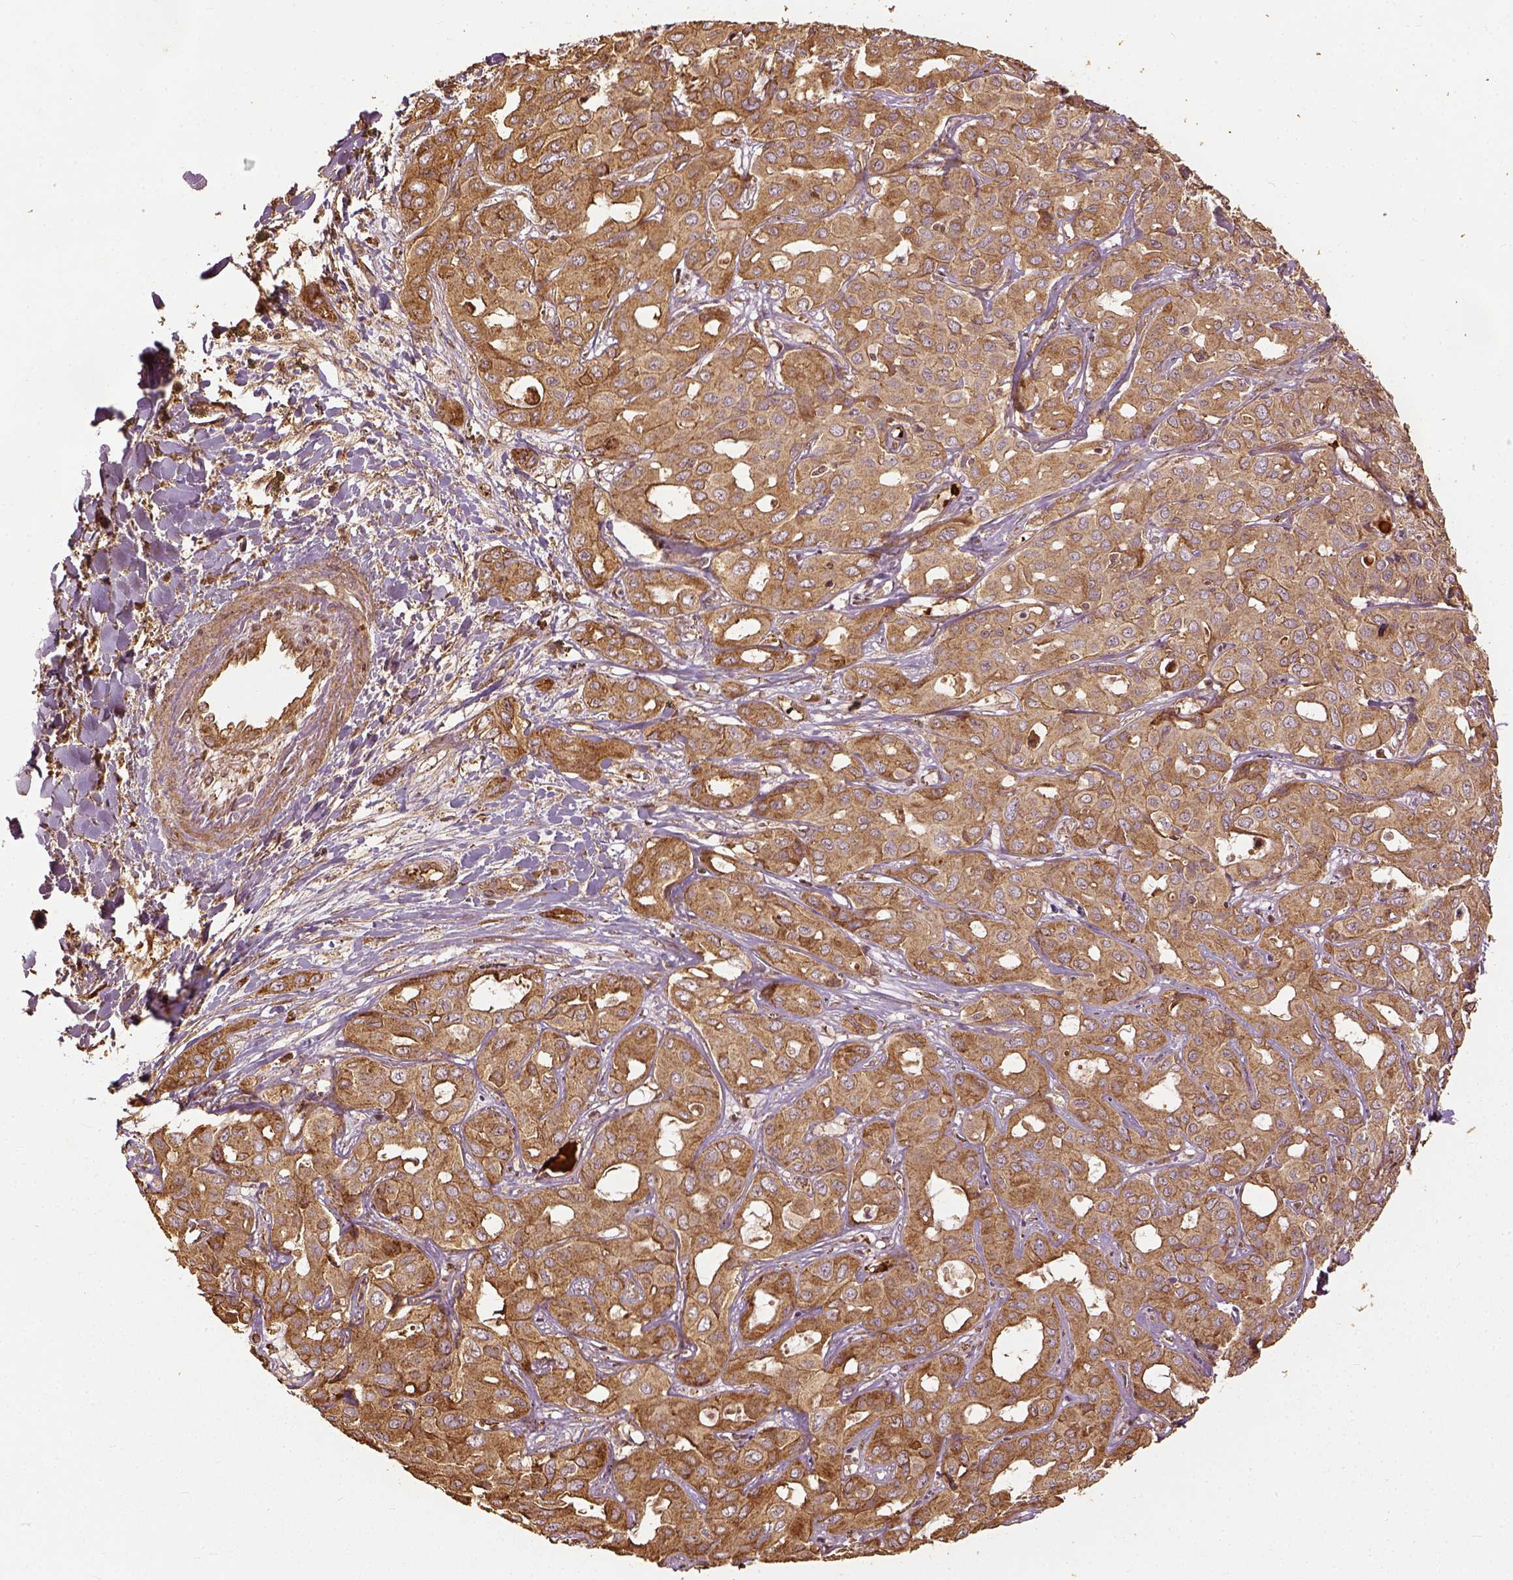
{"staining": {"intensity": "moderate", "quantity": ">75%", "location": "cytoplasmic/membranous"}, "tissue": "liver cancer", "cell_type": "Tumor cells", "image_type": "cancer", "snomed": [{"axis": "morphology", "description": "Cholangiocarcinoma"}, {"axis": "topography", "description": "Liver"}], "caption": "Human liver cholangiocarcinoma stained for a protein (brown) demonstrates moderate cytoplasmic/membranous positive expression in approximately >75% of tumor cells.", "gene": "VEGFA", "patient": {"sex": "female", "age": 60}}